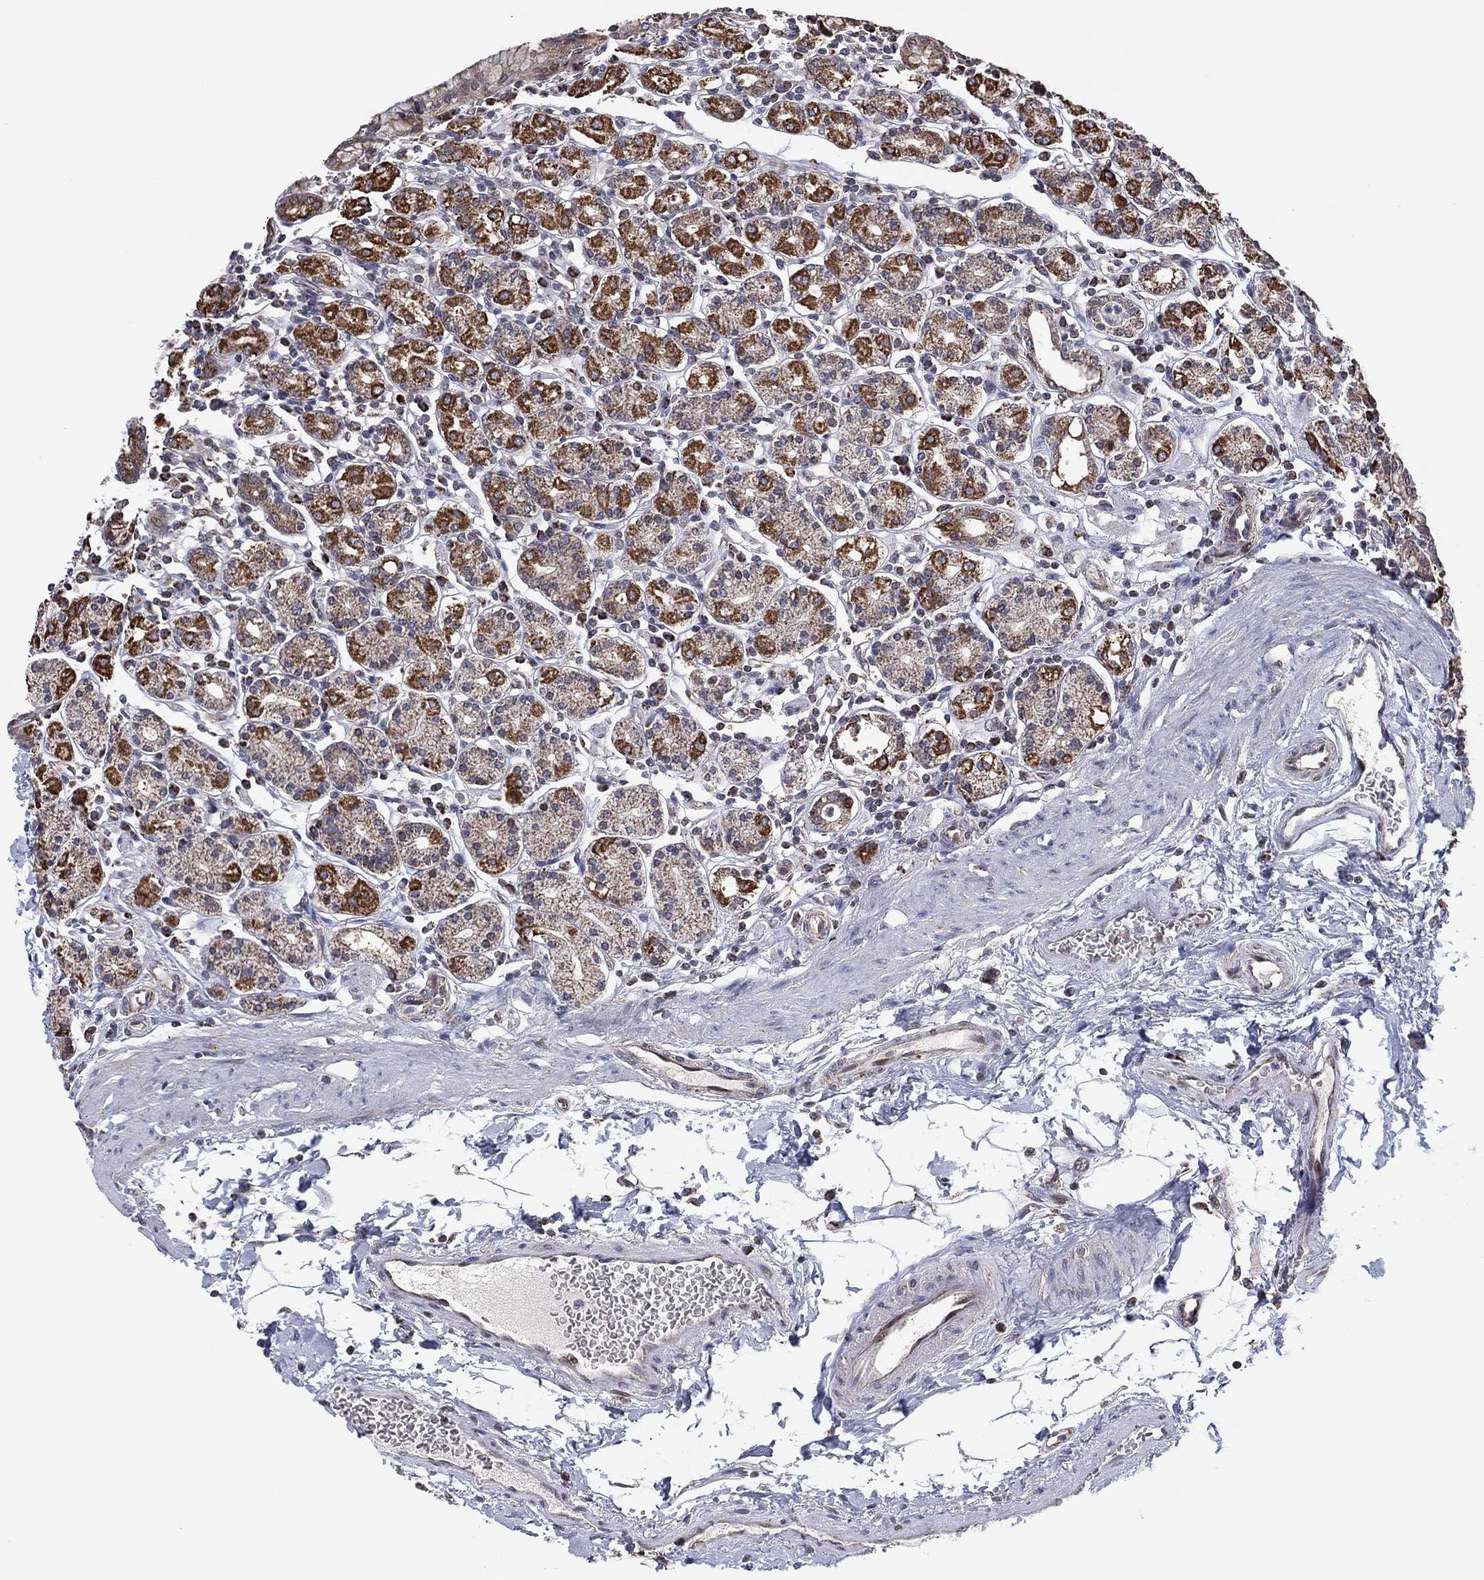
{"staining": {"intensity": "moderate", "quantity": "25%-75%", "location": "cytoplasmic/membranous"}, "tissue": "stomach", "cell_type": "Glandular cells", "image_type": "normal", "snomed": [{"axis": "morphology", "description": "Normal tissue, NOS"}, {"axis": "topography", "description": "Stomach, upper"}, {"axis": "topography", "description": "Stomach"}], "caption": "Protein analysis of benign stomach demonstrates moderate cytoplasmic/membranous staining in about 25%-75% of glandular cells.", "gene": "PIDD1", "patient": {"sex": "male", "age": 62}}